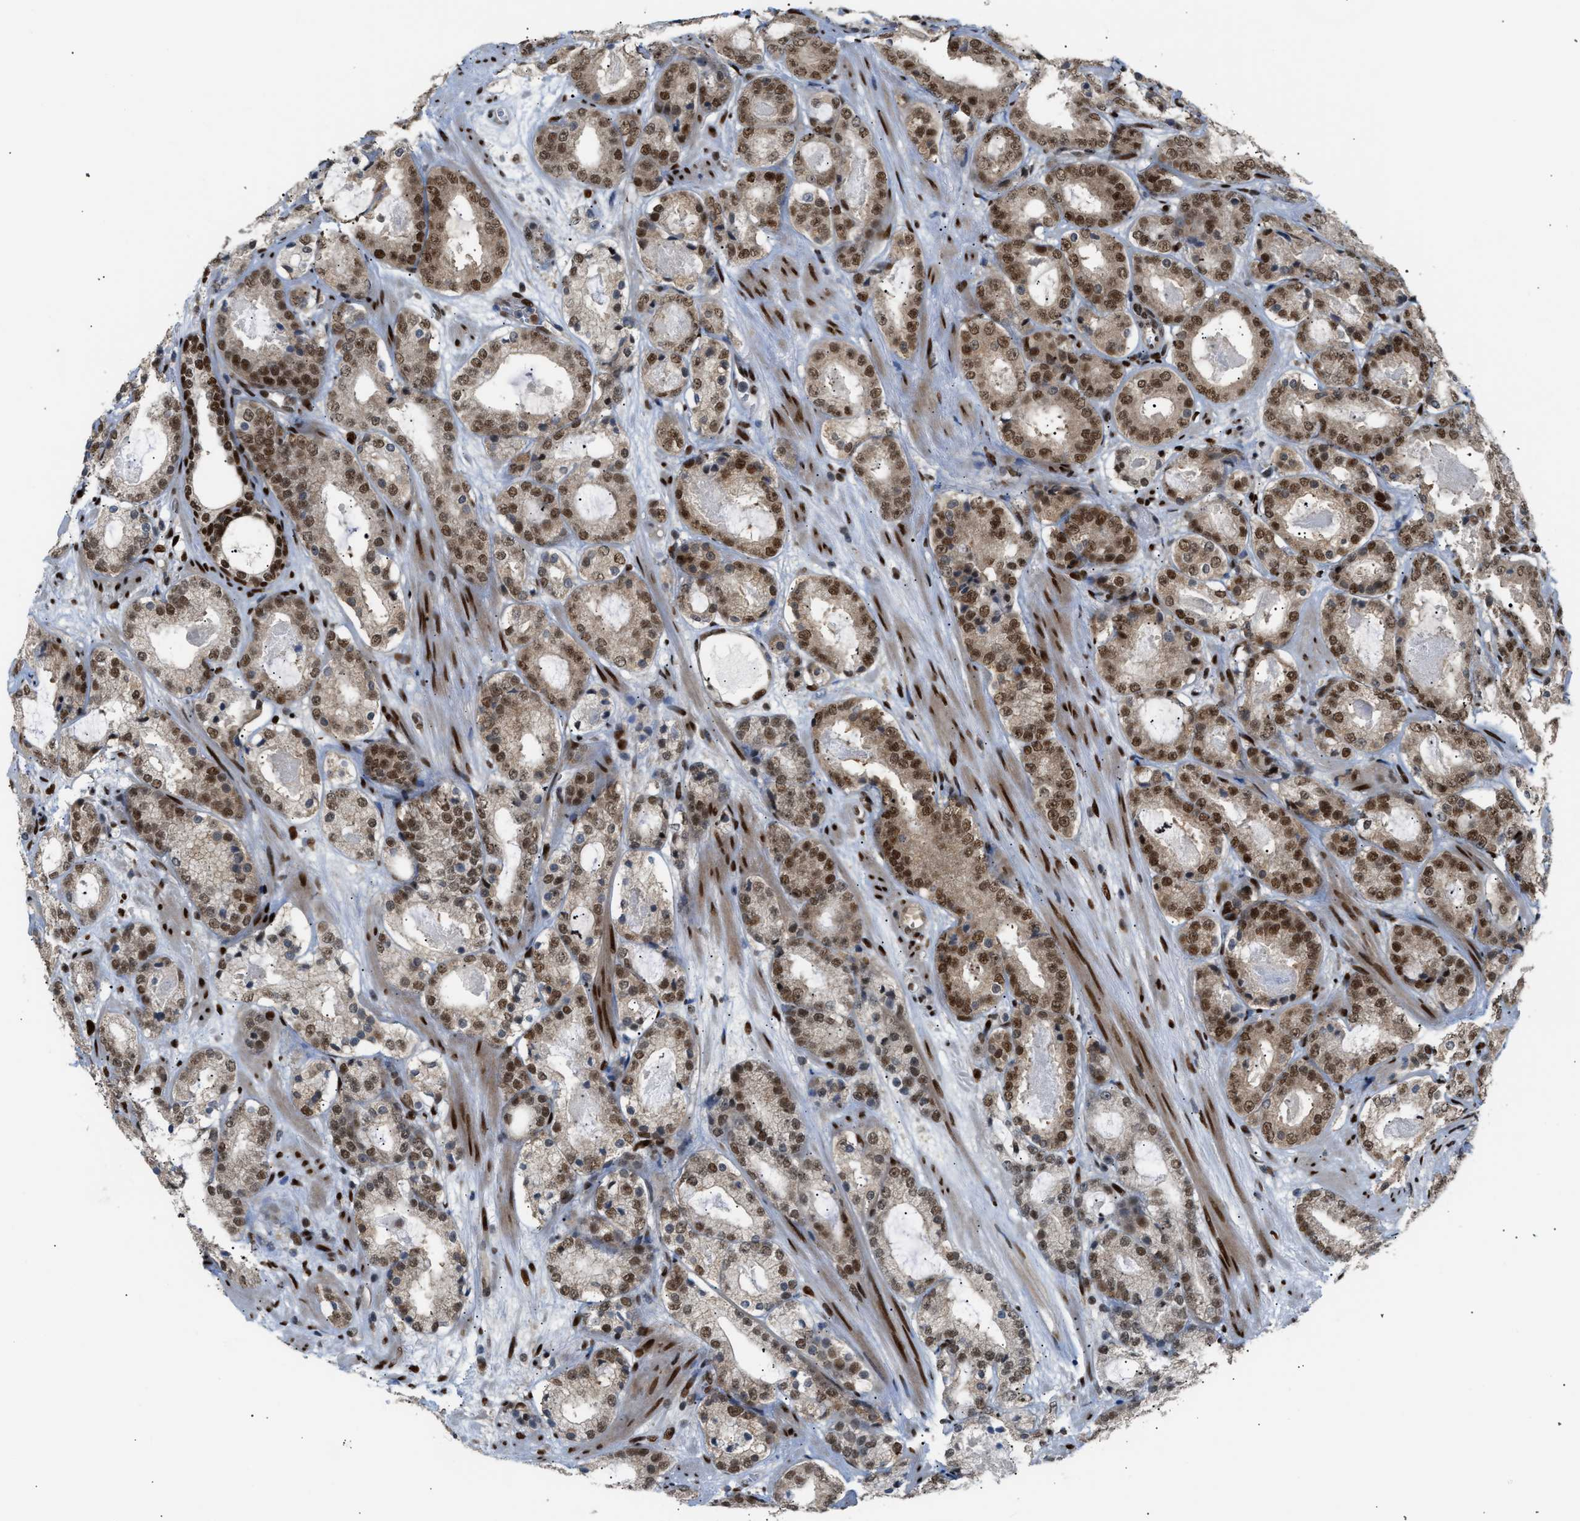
{"staining": {"intensity": "moderate", "quantity": ">75%", "location": "nuclear"}, "tissue": "prostate cancer", "cell_type": "Tumor cells", "image_type": "cancer", "snomed": [{"axis": "morphology", "description": "Adenocarcinoma, Low grade"}, {"axis": "topography", "description": "Prostate"}], "caption": "IHC (DAB (3,3'-diaminobenzidine)) staining of prostate cancer (adenocarcinoma (low-grade)) displays moderate nuclear protein staining in approximately >75% of tumor cells. (Stains: DAB in brown, nuclei in blue, Microscopy: brightfield microscopy at high magnification).", "gene": "SSBP2", "patient": {"sex": "male", "age": 69}}